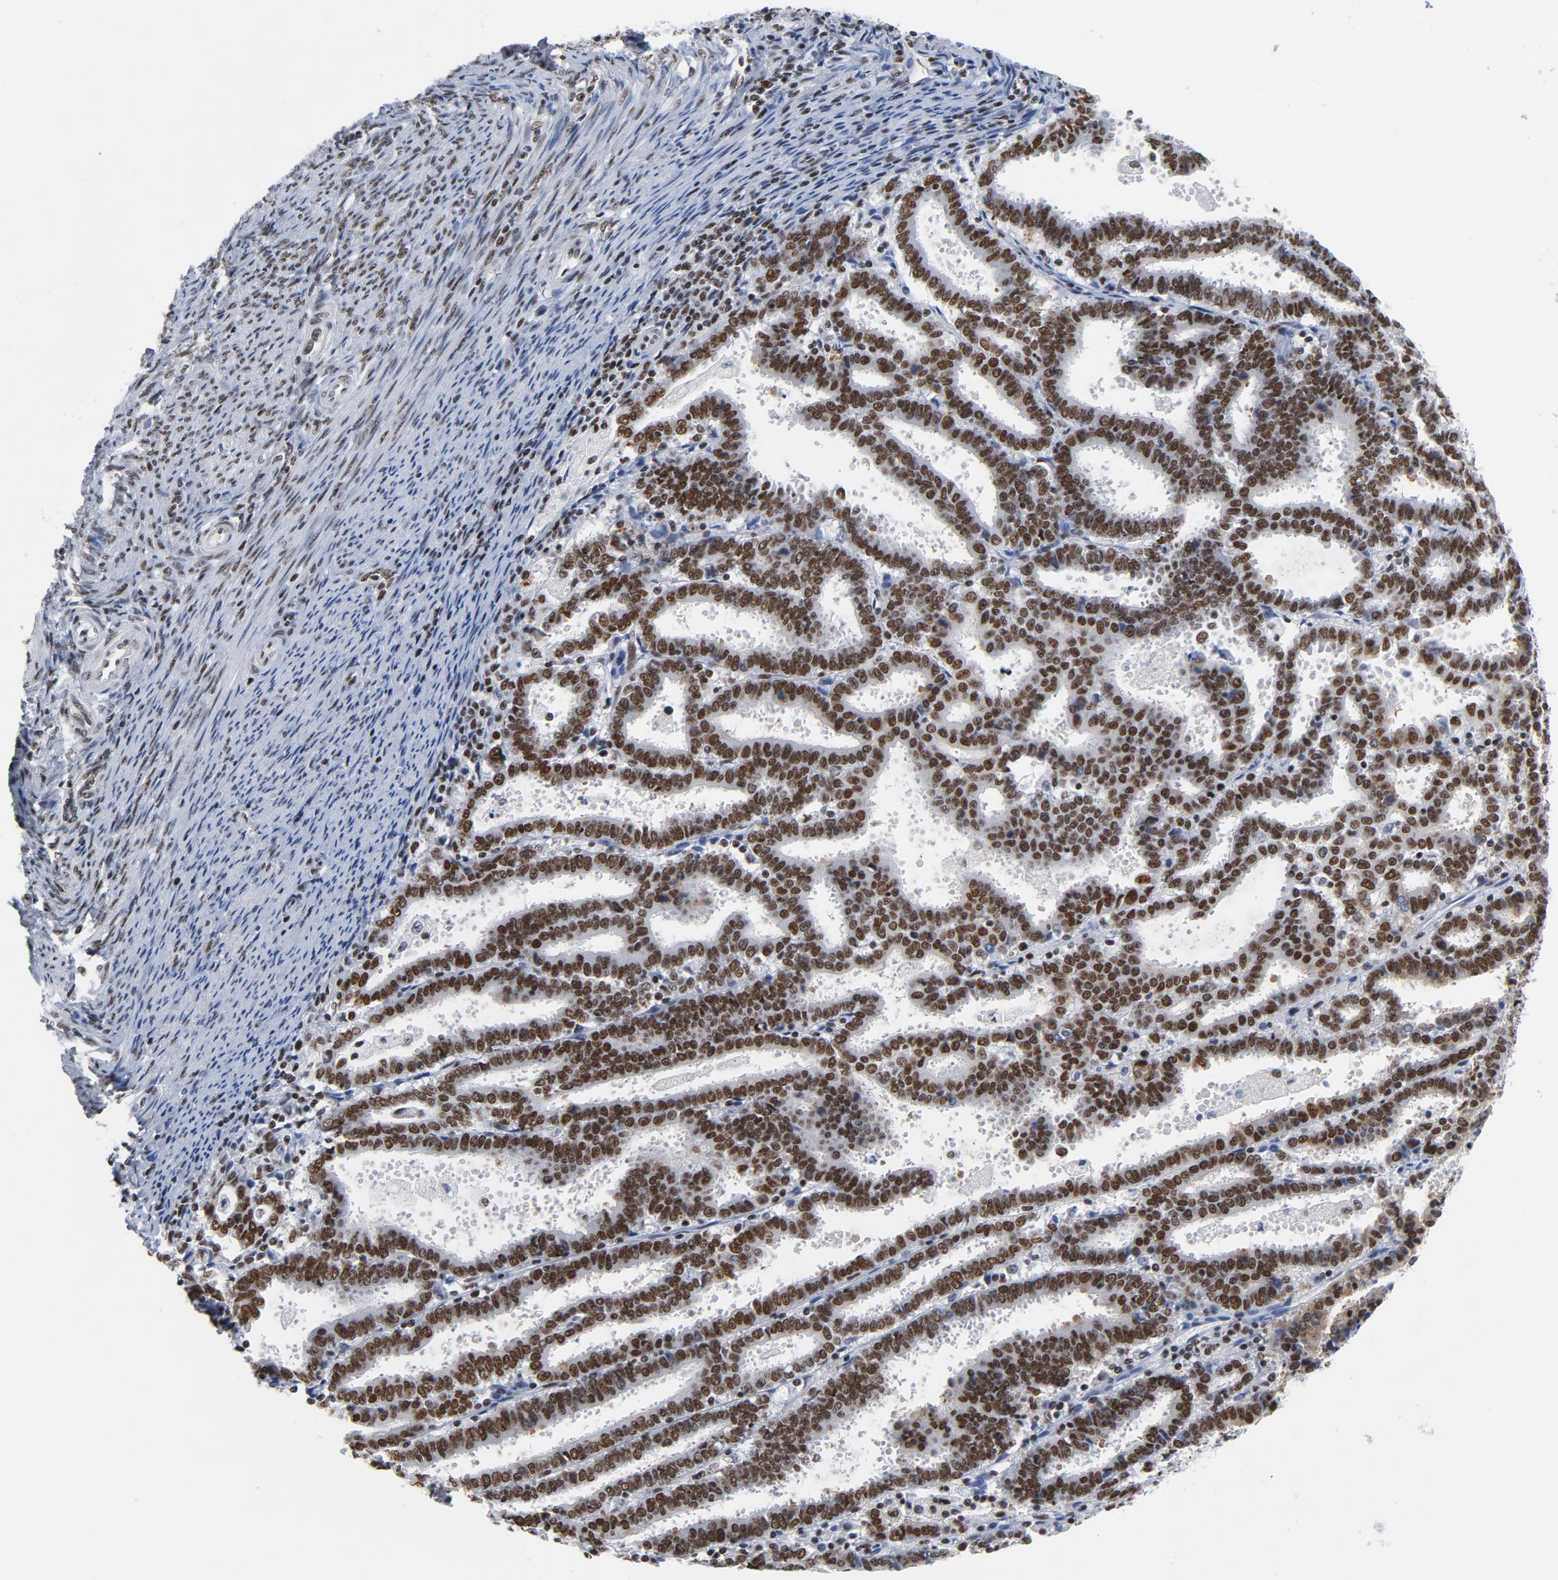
{"staining": {"intensity": "strong", "quantity": ">75%", "location": "nuclear"}, "tissue": "endometrial cancer", "cell_type": "Tumor cells", "image_type": "cancer", "snomed": [{"axis": "morphology", "description": "Adenocarcinoma, NOS"}, {"axis": "topography", "description": "Uterus"}], "caption": "The histopathology image displays staining of endometrial adenocarcinoma, revealing strong nuclear protein expression (brown color) within tumor cells.", "gene": "CSTF2", "patient": {"sex": "female", "age": 83}}